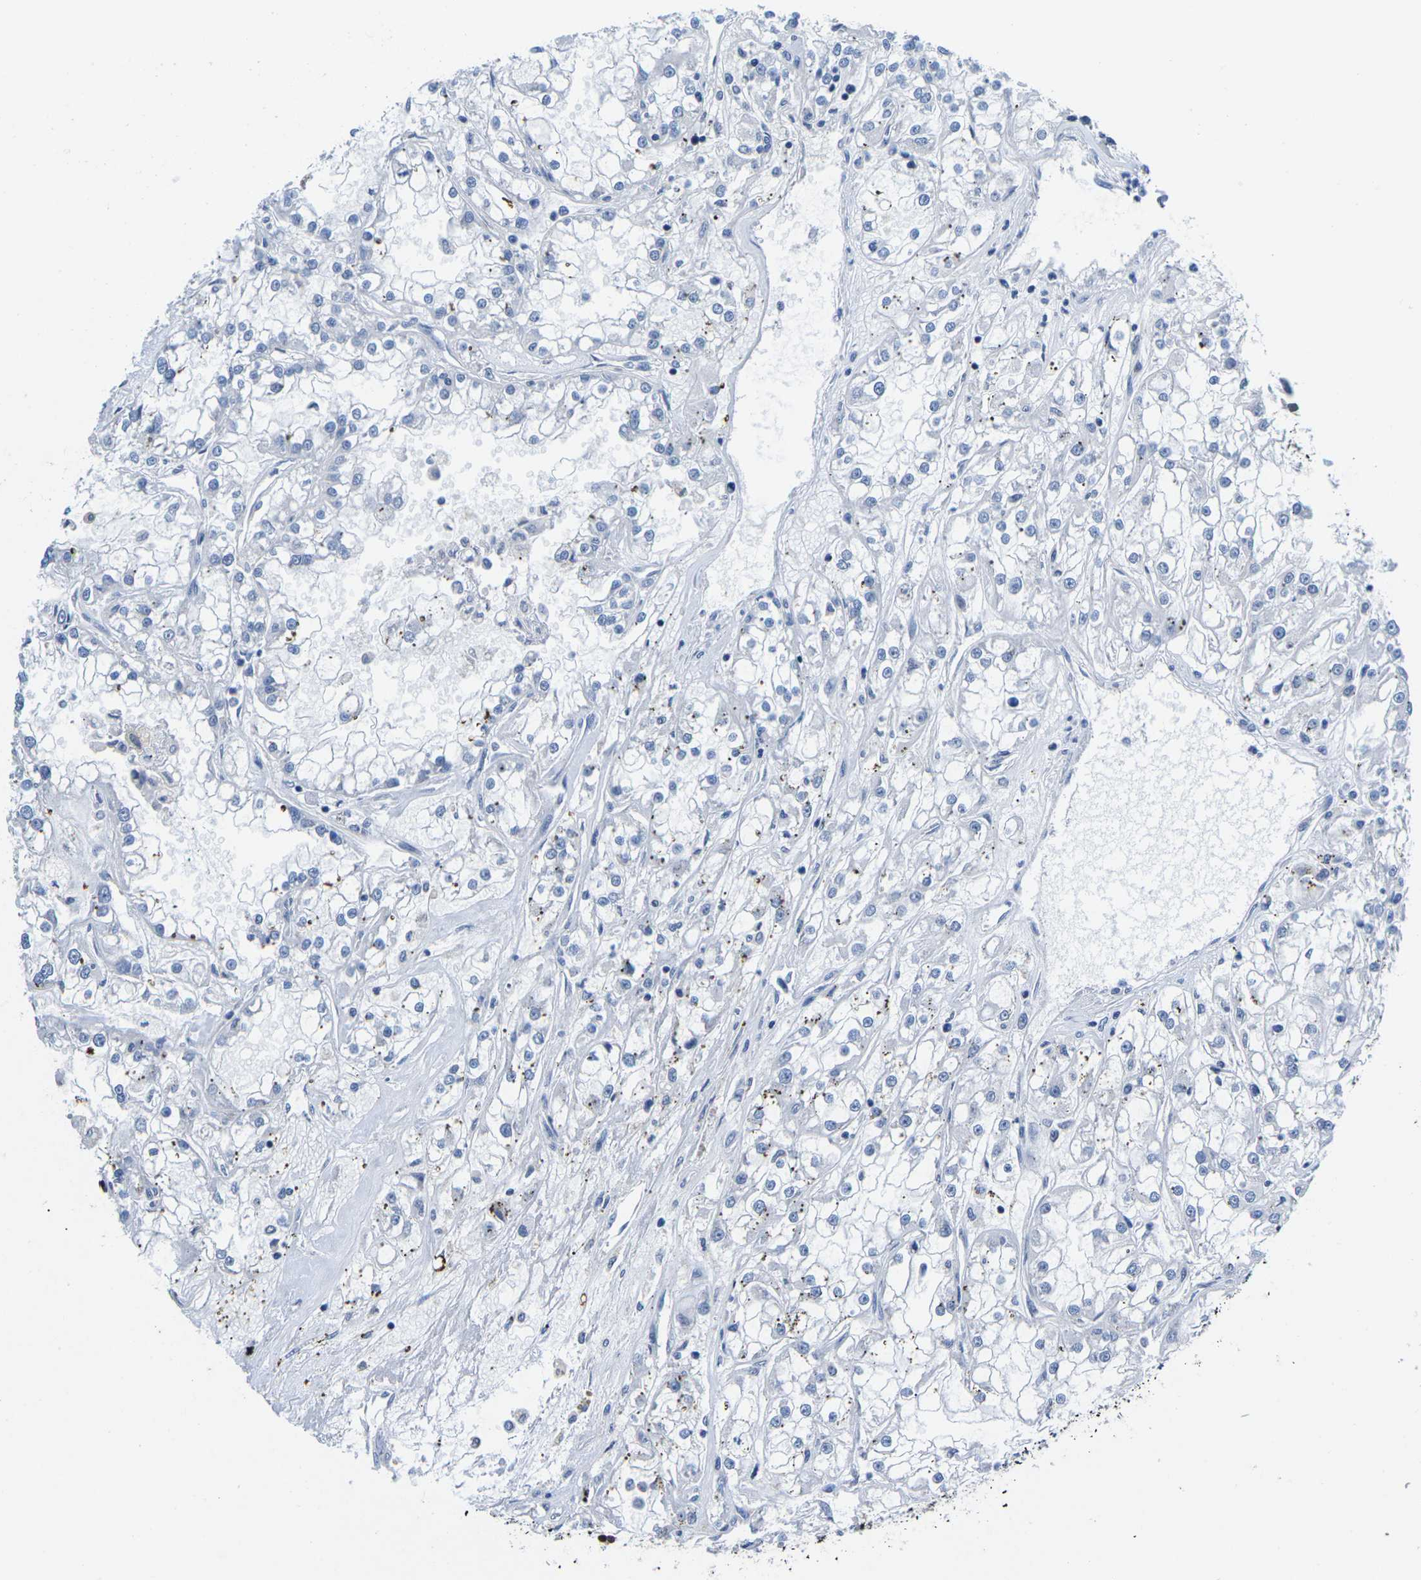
{"staining": {"intensity": "negative", "quantity": "none", "location": "none"}, "tissue": "renal cancer", "cell_type": "Tumor cells", "image_type": "cancer", "snomed": [{"axis": "morphology", "description": "Adenocarcinoma, NOS"}, {"axis": "topography", "description": "Kidney"}], "caption": "IHC photomicrograph of neoplastic tissue: human renal cancer (adenocarcinoma) stained with DAB exhibits no significant protein positivity in tumor cells. (DAB IHC with hematoxylin counter stain).", "gene": "CDC73", "patient": {"sex": "female", "age": 52}}